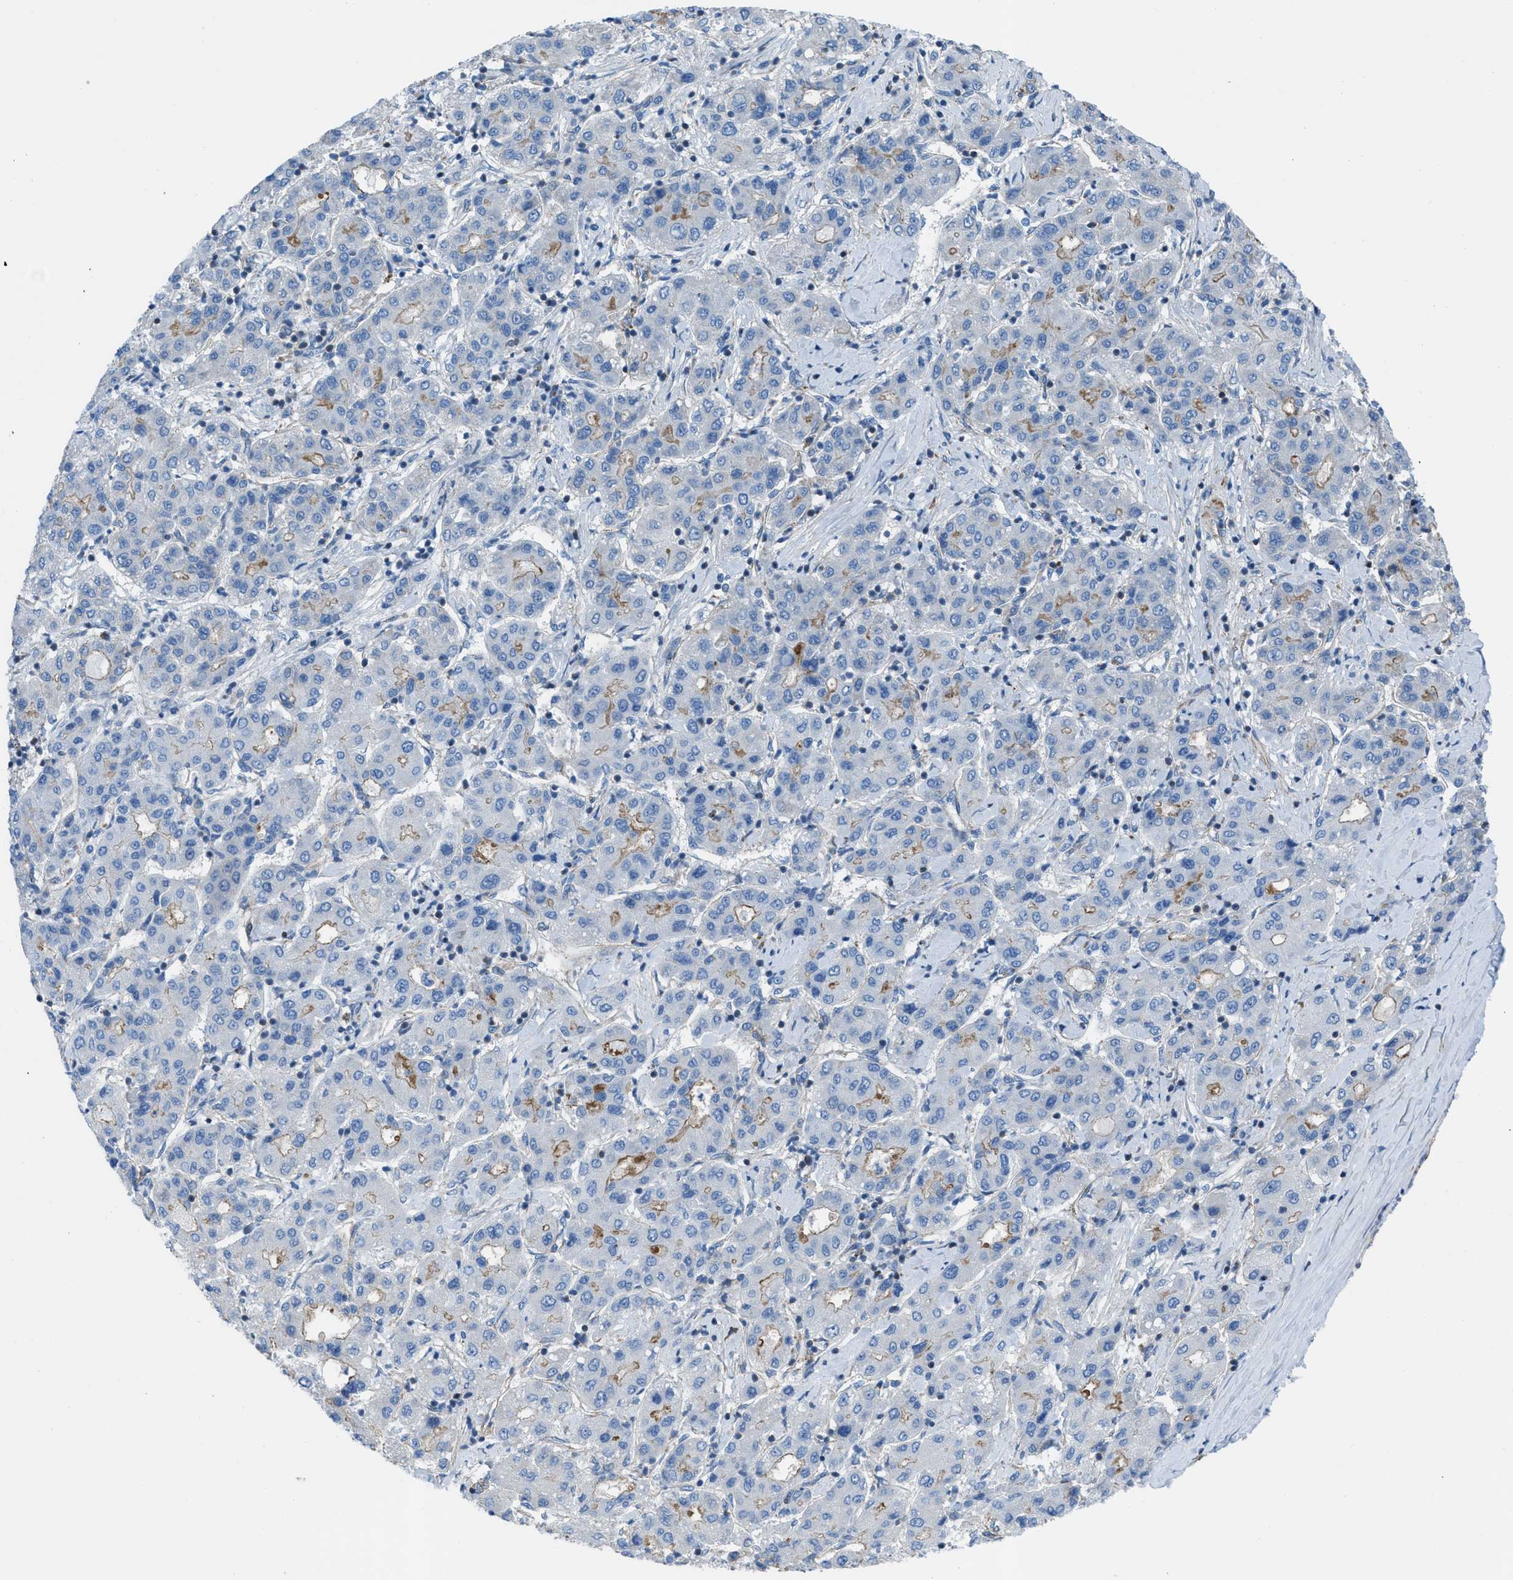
{"staining": {"intensity": "weak", "quantity": "<25%", "location": "cytoplasmic/membranous"}, "tissue": "liver cancer", "cell_type": "Tumor cells", "image_type": "cancer", "snomed": [{"axis": "morphology", "description": "Carcinoma, Hepatocellular, NOS"}, {"axis": "topography", "description": "Liver"}], "caption": "DAB (3,3'-diaminobenzidine) immunohistochemical staining of liver hepatocellular carcinoma shows no significant expression in tumor cells.", "gene": "KCNH7", "patient": {"sex": "male", "age": 65}}